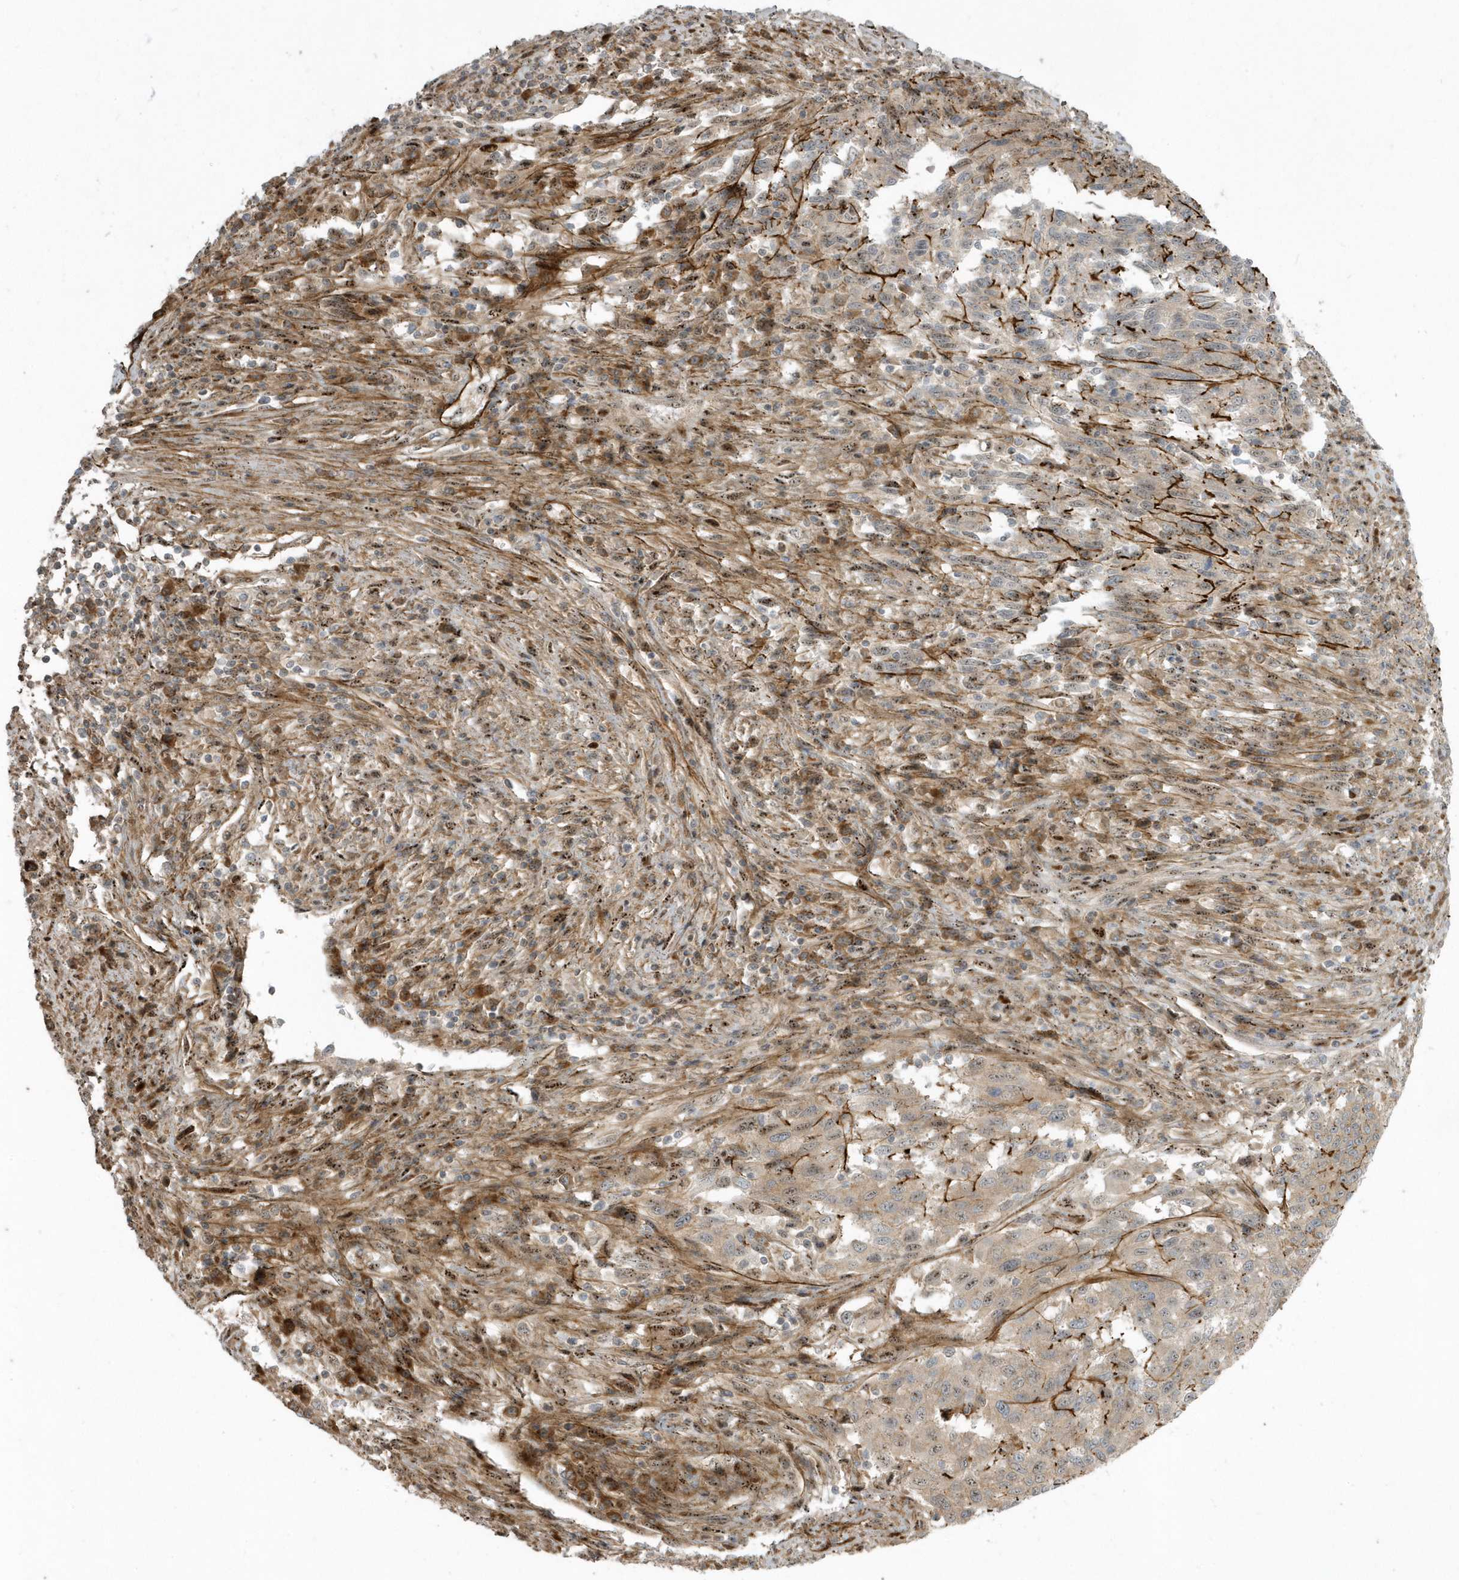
{"staining": {"intensity": "moderate", "quantity": "25%-75%", "location": "cytoplasmic/membranous"}, "tissue": "melanoma", "cell_type": "Tumor cells", "image_type": "cancer", "snomed": [{"axis": "morphology", "description": "Malignant melanoma, Metastatic site"}, {"axis": "topography", "description": "Lymph node"}], "caption": "Immunohistochemistry image of neoplastic tissue: human melanoma stained using immunohistochemistry (IHC) demonstrates medium levels of moderate protein expression localized specifically in the cytoplasmic/membranous of tumor cells, appearing as a cytoplasmic/membranous brown color.", "gene": "MASP2", "patient": {"sex": "male", "age": 61}}